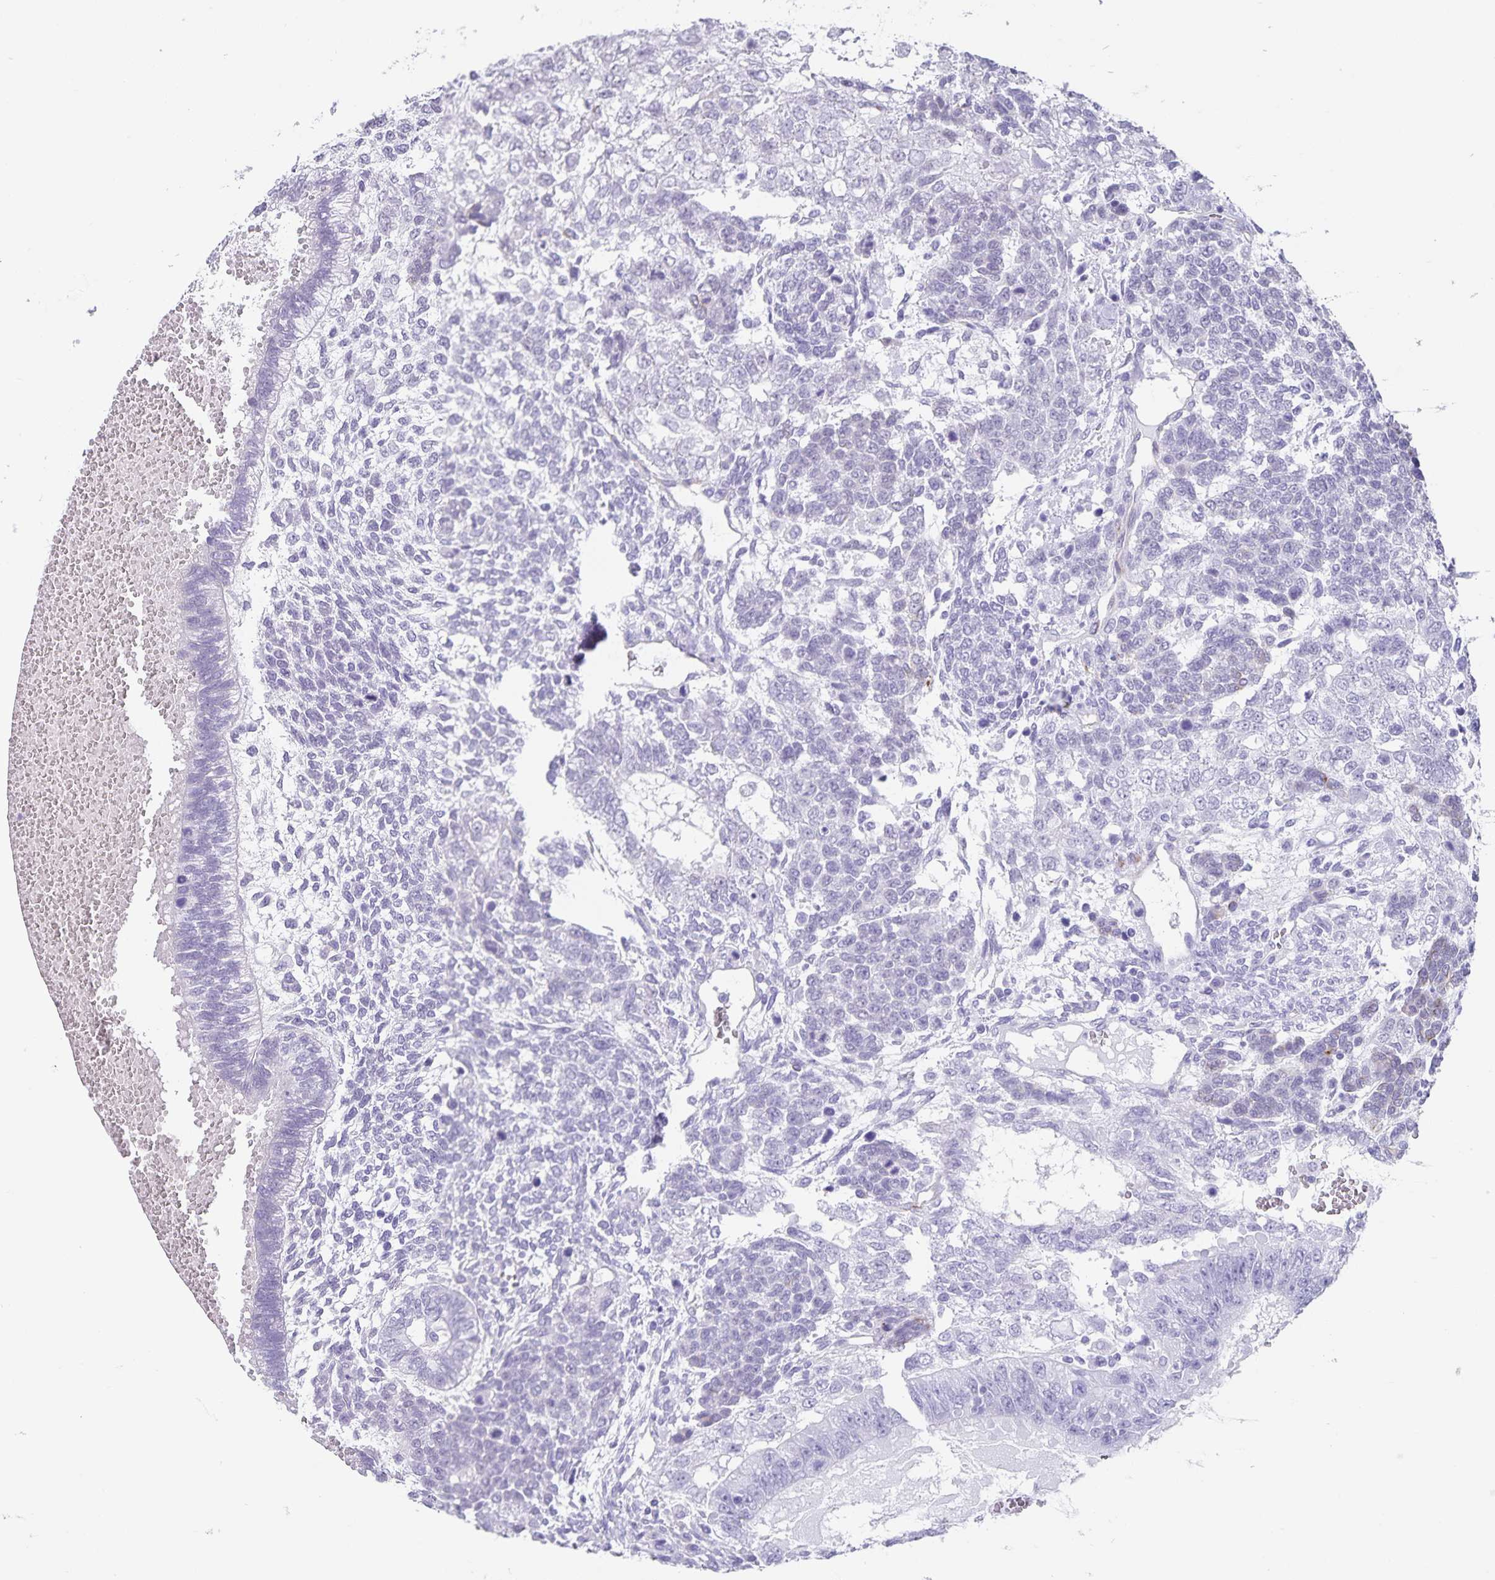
{"staining": {"intensity": "negative", "quantity": "none", "location": "none"}, "tissue": "testis cancer", "cell_type": "Tumor cells", "image_type": "cancer", "snomed": [{"axis": "morphology", "description": "Normal tissue, NOS"}, {"axis": "morphology", "description": "Carcinoma, Embryonal, NOS"}, {"axis": "topography", "description": "Testis"}, {"axis": "topography", "description": "Epididymis"}], "caption": "Immunohistochemical staining of human testis cancer (embryonal carcinoma) displays no significant expression in tumor cells.", "gene": "SYNM", "patient": {"sex": "male", "age": 23}}